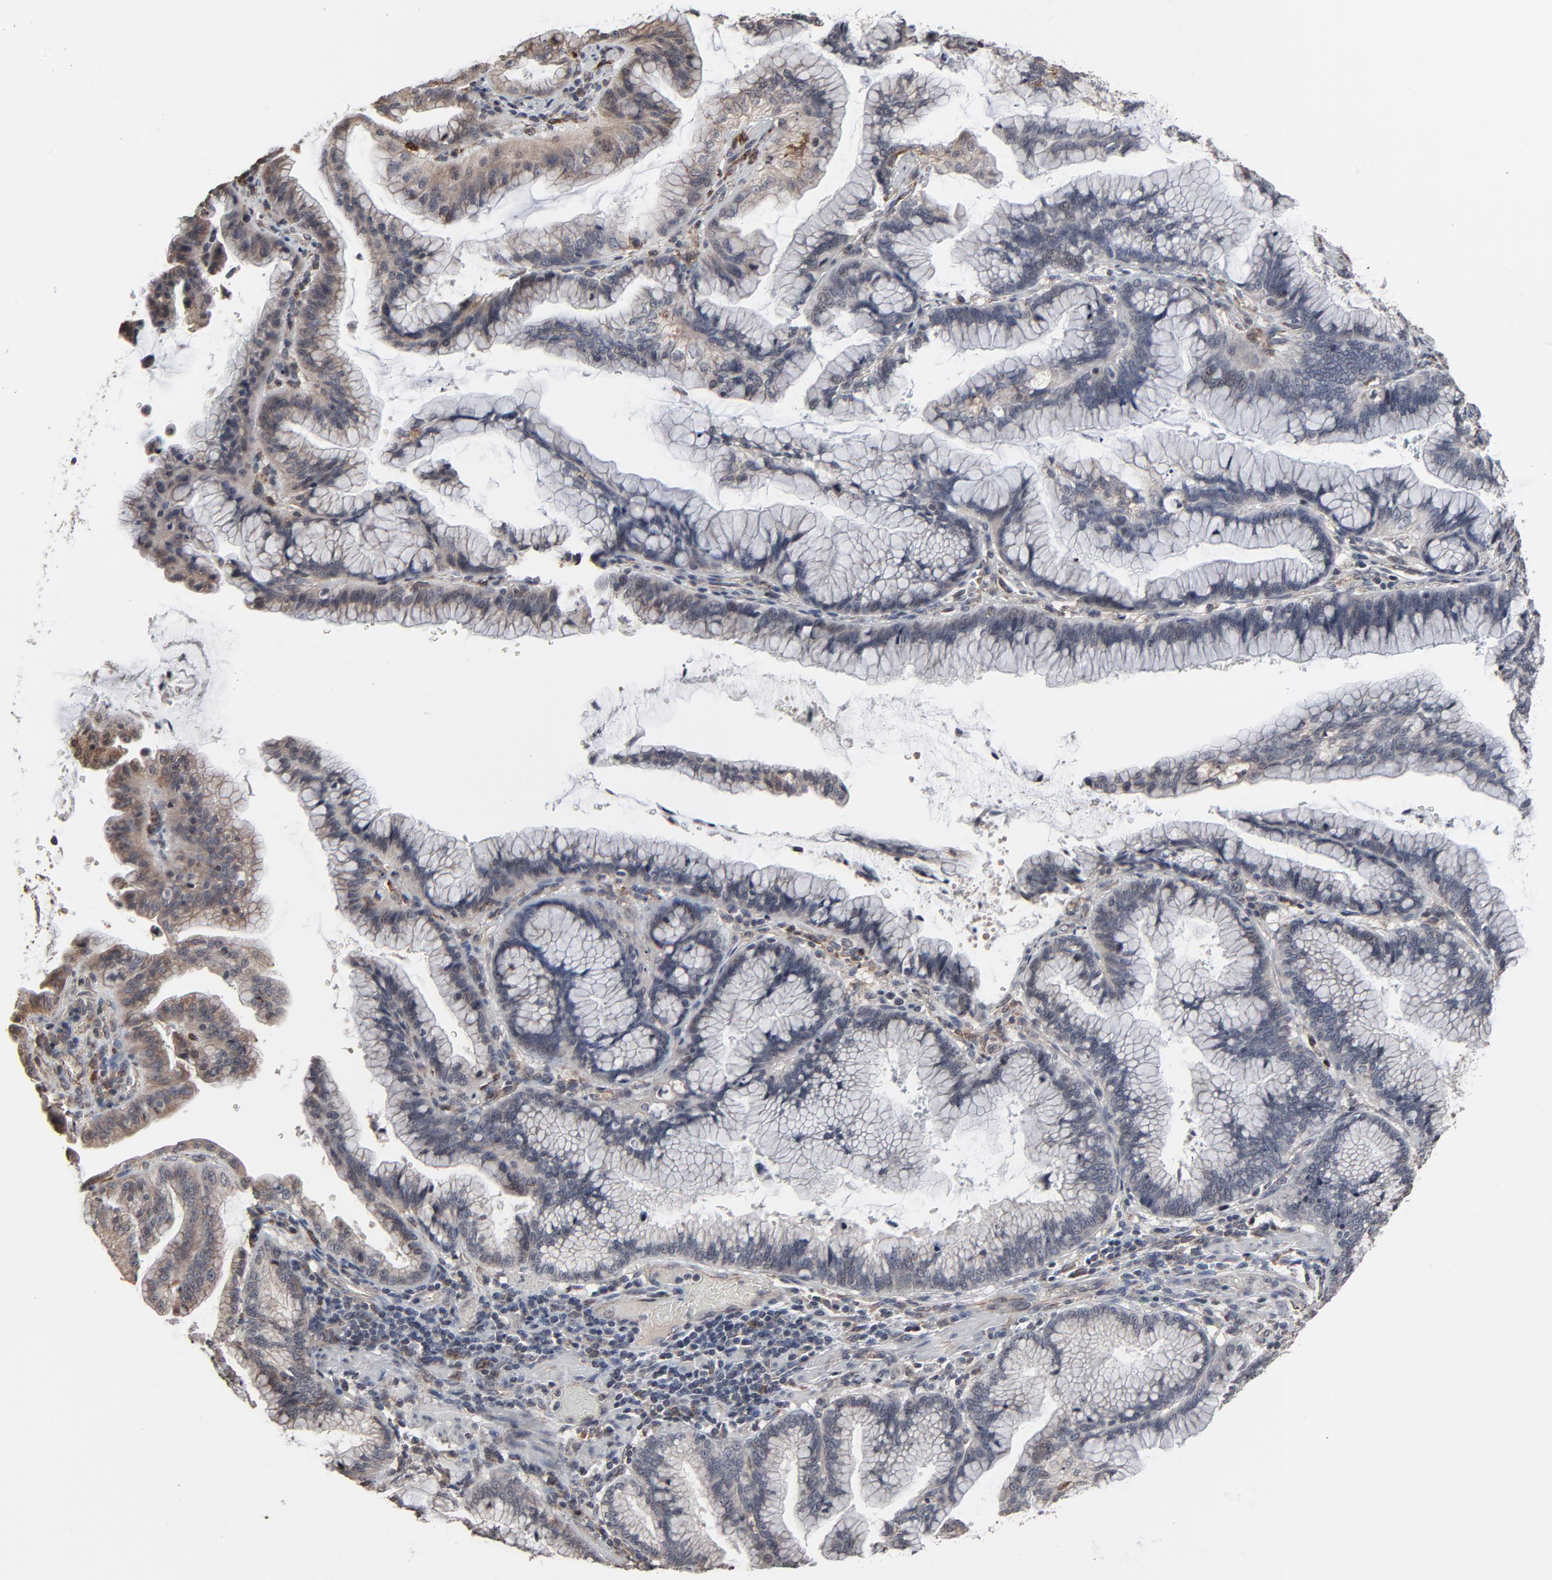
{"staining": {"intensity": "weak", "quantity": "25%-75%", "location": "cytoplasmic/membranous"}, "tissue": "pancreatic cancer", "cell_type": "Tumor cells", "image_type": "cancer", "snomed": [{"axis": "morphology", "description": "Adenocarcinoma, NOS"}, {"axis": "topography", "description": "Pancreas"}], "caption": "Approximately 25%-75% of tumor cells in human pancreatic adenocarcinoma display weak cytoplasmic/membranous protein expression as visualized by brown immunohistochemical staining.", "gene": "CTNND1", "patient": {"sex": "female", "age": 64}}